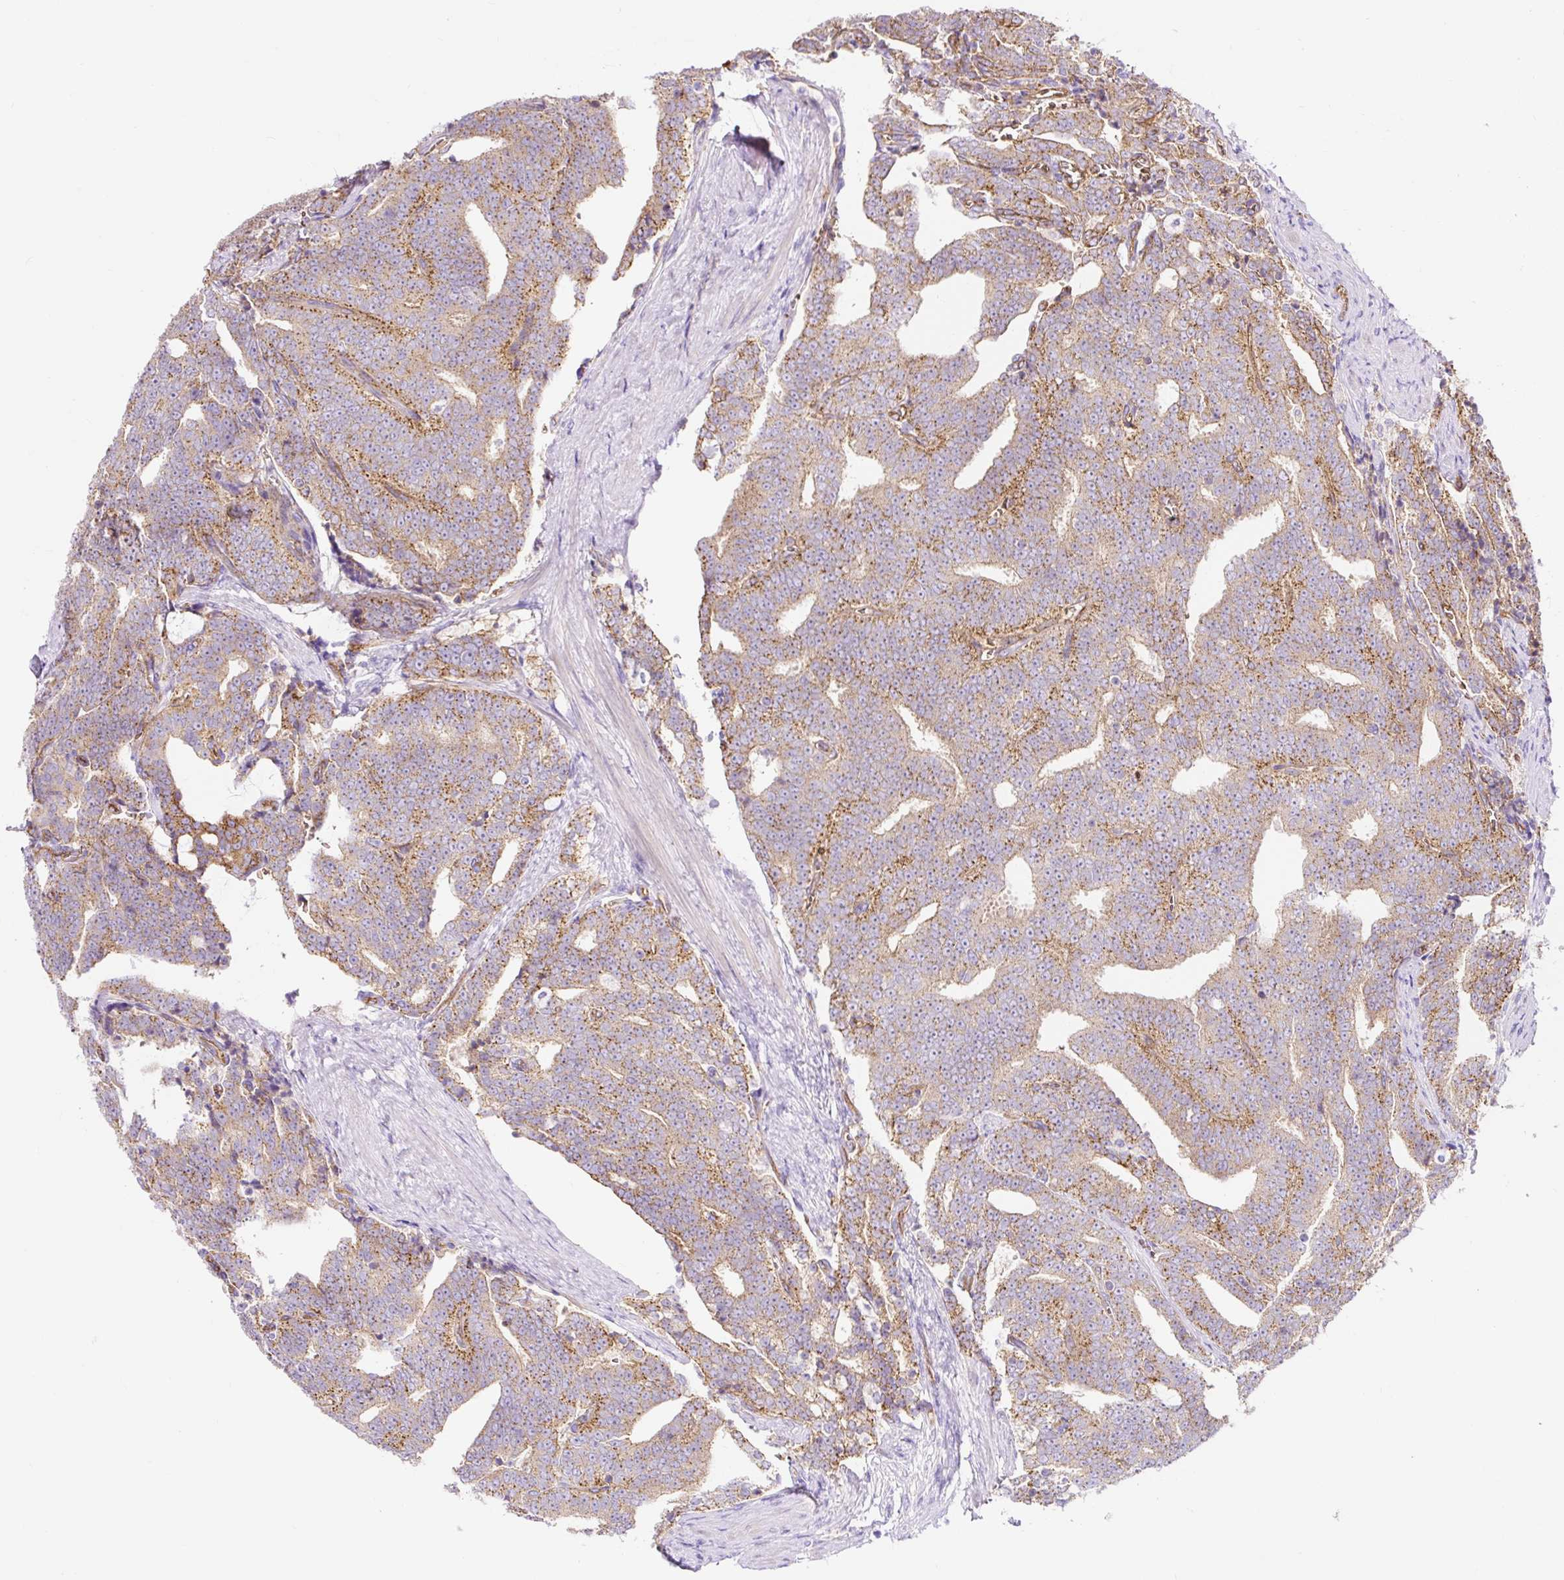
{"staining": {"intensity": "moderate", "quantity": "25%-75%", "location": "cytoplasmic/membranous"}, "tissue": "prostate cancer", "cell_type": "Tumor cells", "image_type": "cancer", "snomed": [{"axis": "morphology", "description": "Adenocarcinoma, High grade"}, {"axis": "topography", "description": "Prostate and seminal vesicle, NOS"}], "caption": "Prostate cancer (adenocarcinoma (high-grade)) was stained to show a protein in brown. There is medium levels of moderate cytoplasmic/membranous positivity in about 25%-75% of tumor cells.", "gene": "HIP1R", "patient": {"sex": "male", "age": 67}}